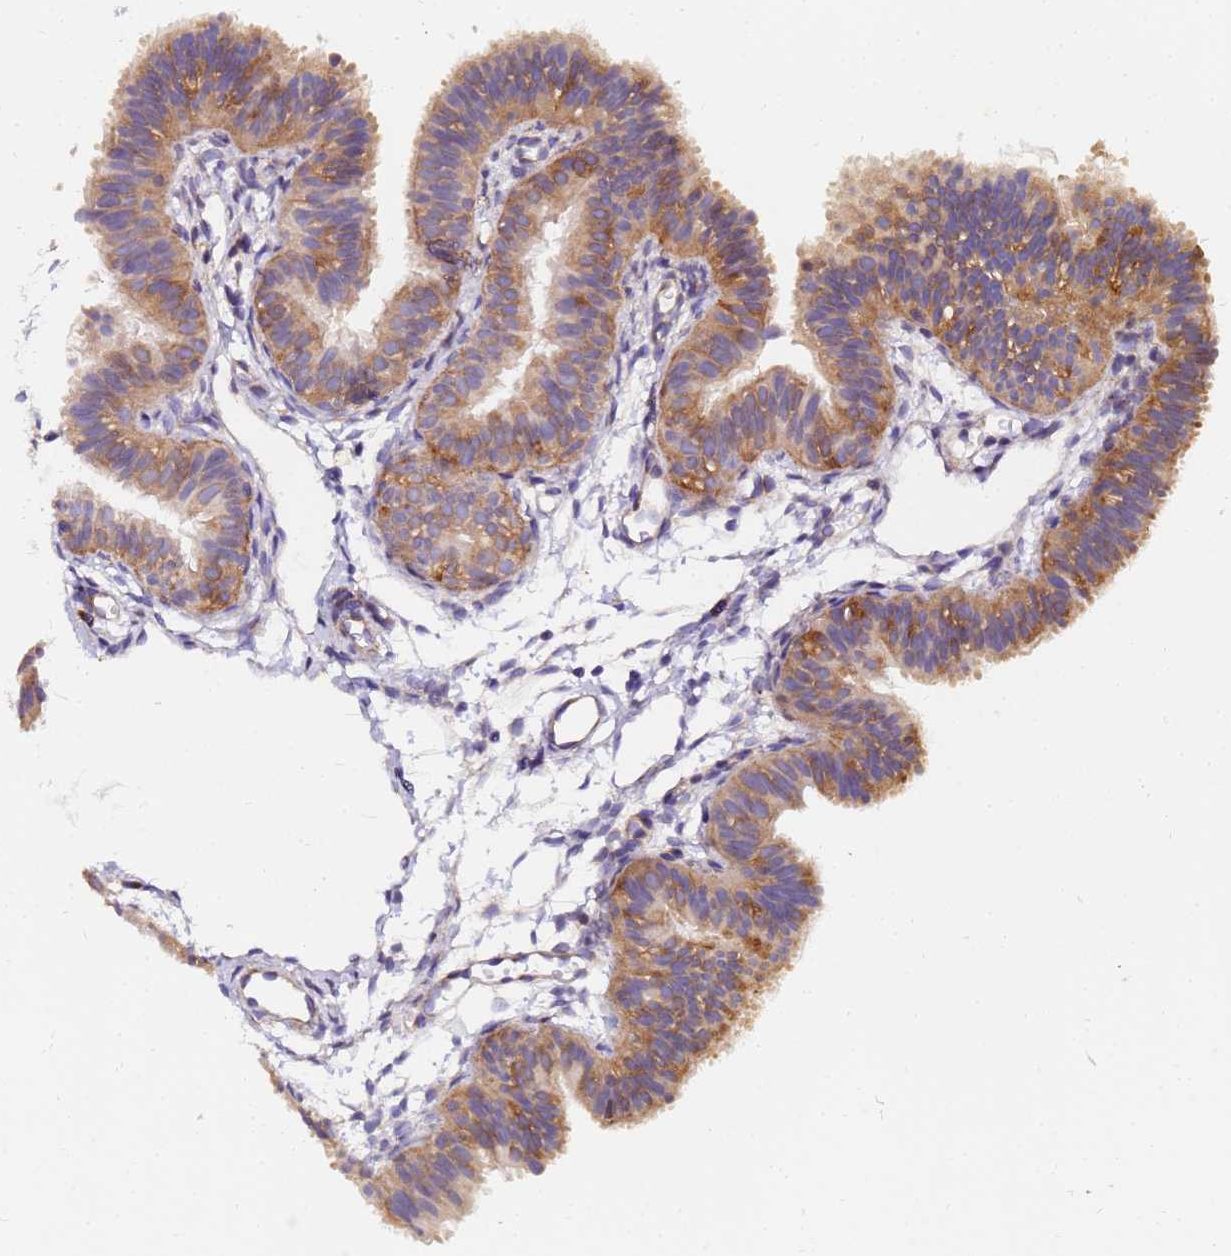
{"staining": {"intensity": "moderate", "quantity": ">75%", "location": "cytoplasmic/membranous"}, "tissue": "fallopian tube", "cell_type": "Glandular cells", "image_type": "normal", "snomed": [{"axis": "morphology", "description": "Normal tissue, NOS"}, {"axis": "topography", "description": "Fallopian tube"}], "caption": "A photomicrograph of fallopian tube stained for a protein exhibits moderate cytoplasmic/membranous brown staining in glandular cells. Using DAB (brown) and hematoxylin (blue) stains, captured at high magnification using brightfield microscopy.", "gene": "POM121C", "patient": {"sex": "female", "age": 35}}